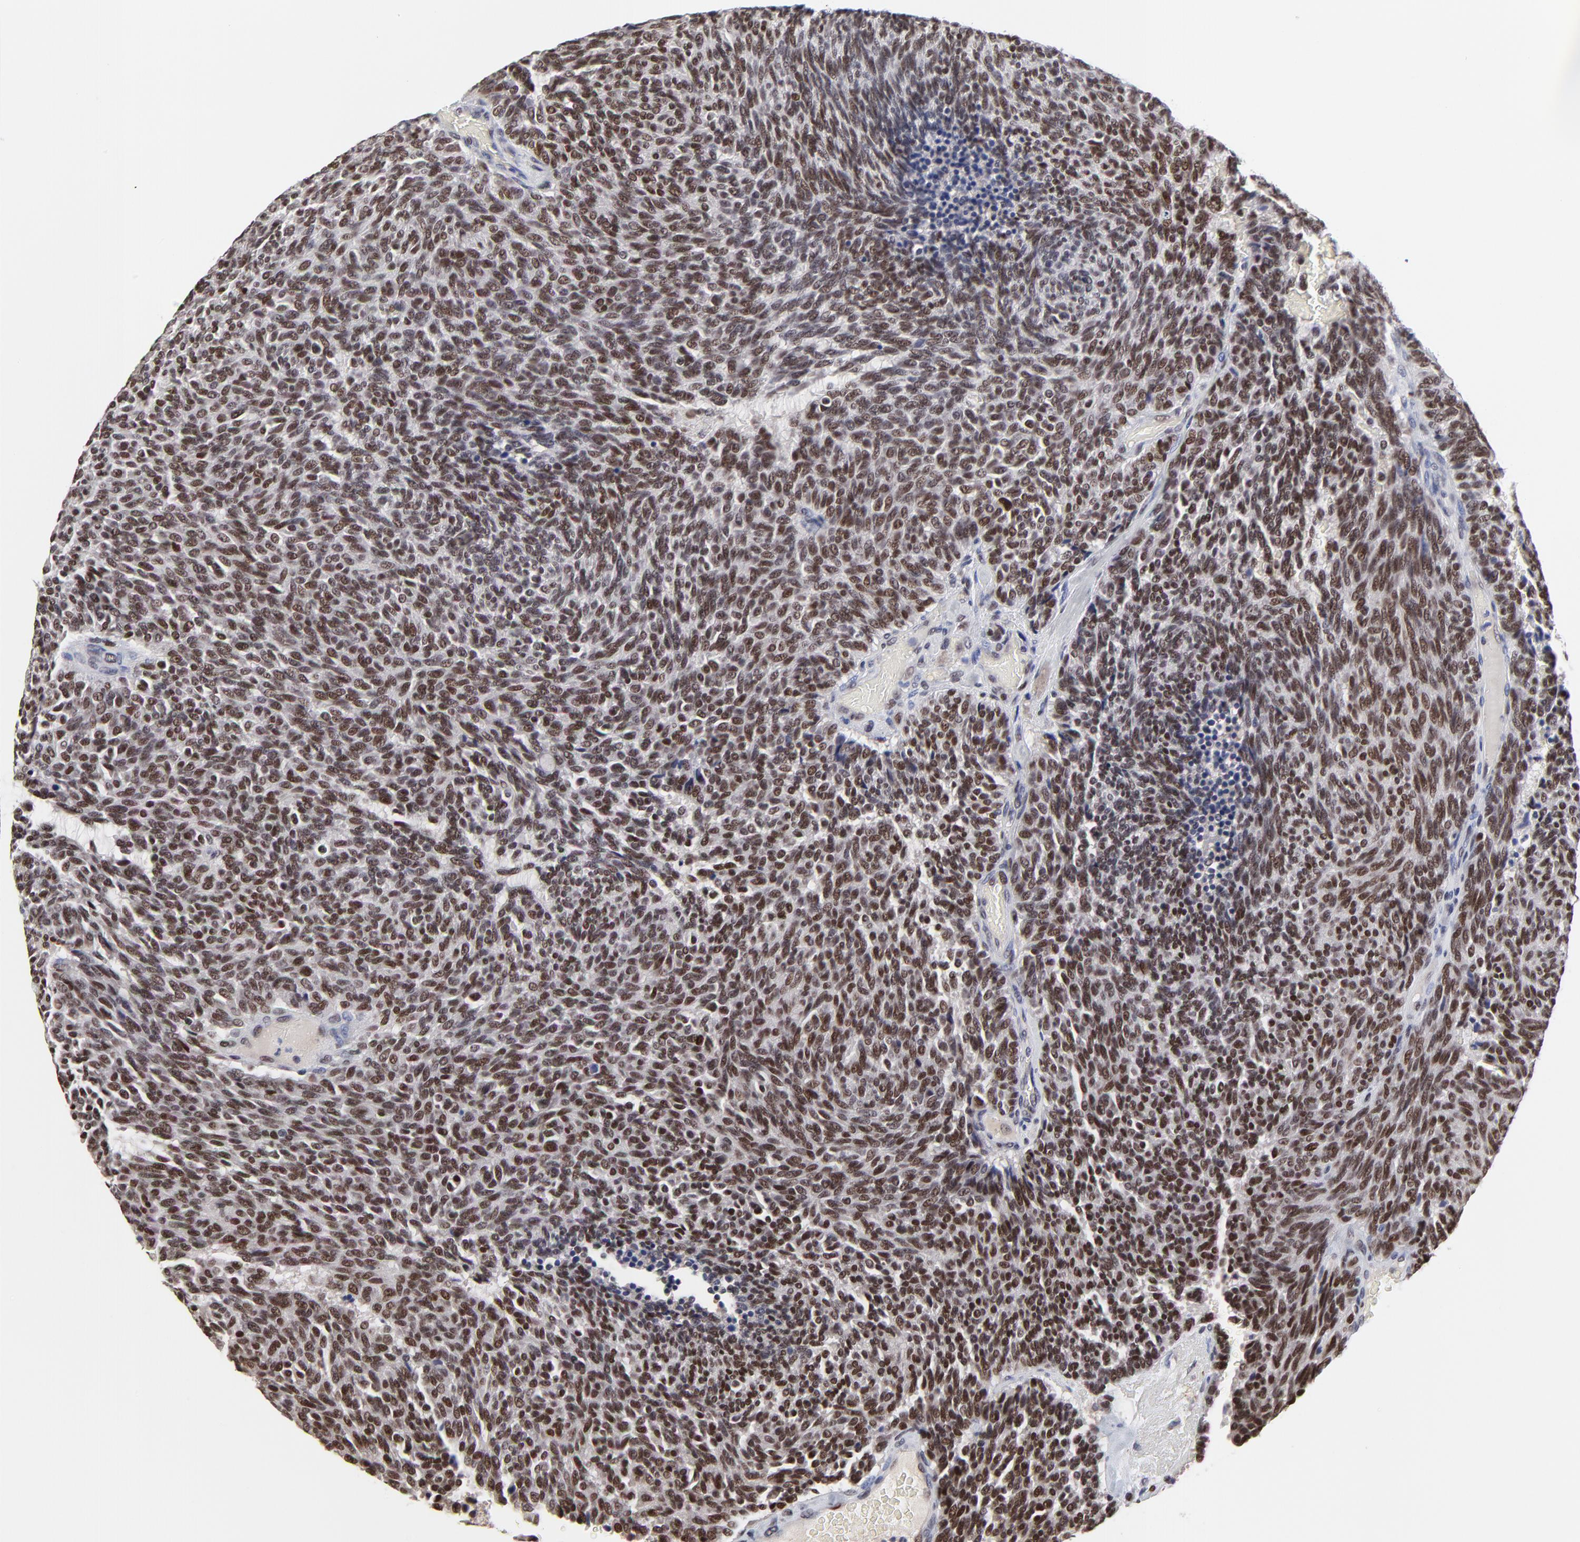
{"staining": {"intensity": "moderate", "quantity": ">75%", "location": "nuclear"}, "tissue": "carcinoid", "cell_type": "Tumor cells", "image_type": "cancer", "snomed": [{"axis": "morphology", "description": "Carcinoid, malignant, NOS"}, {"axis": "topography", "description": "Pancreas"}], "caption": "The micrograph shows staining of carcinoid, revealing moderate nuclear protein staining (brown color) within tumor cells.", "gene": "OGFOD1", "patient": {"sex": "female", "age": 54}}